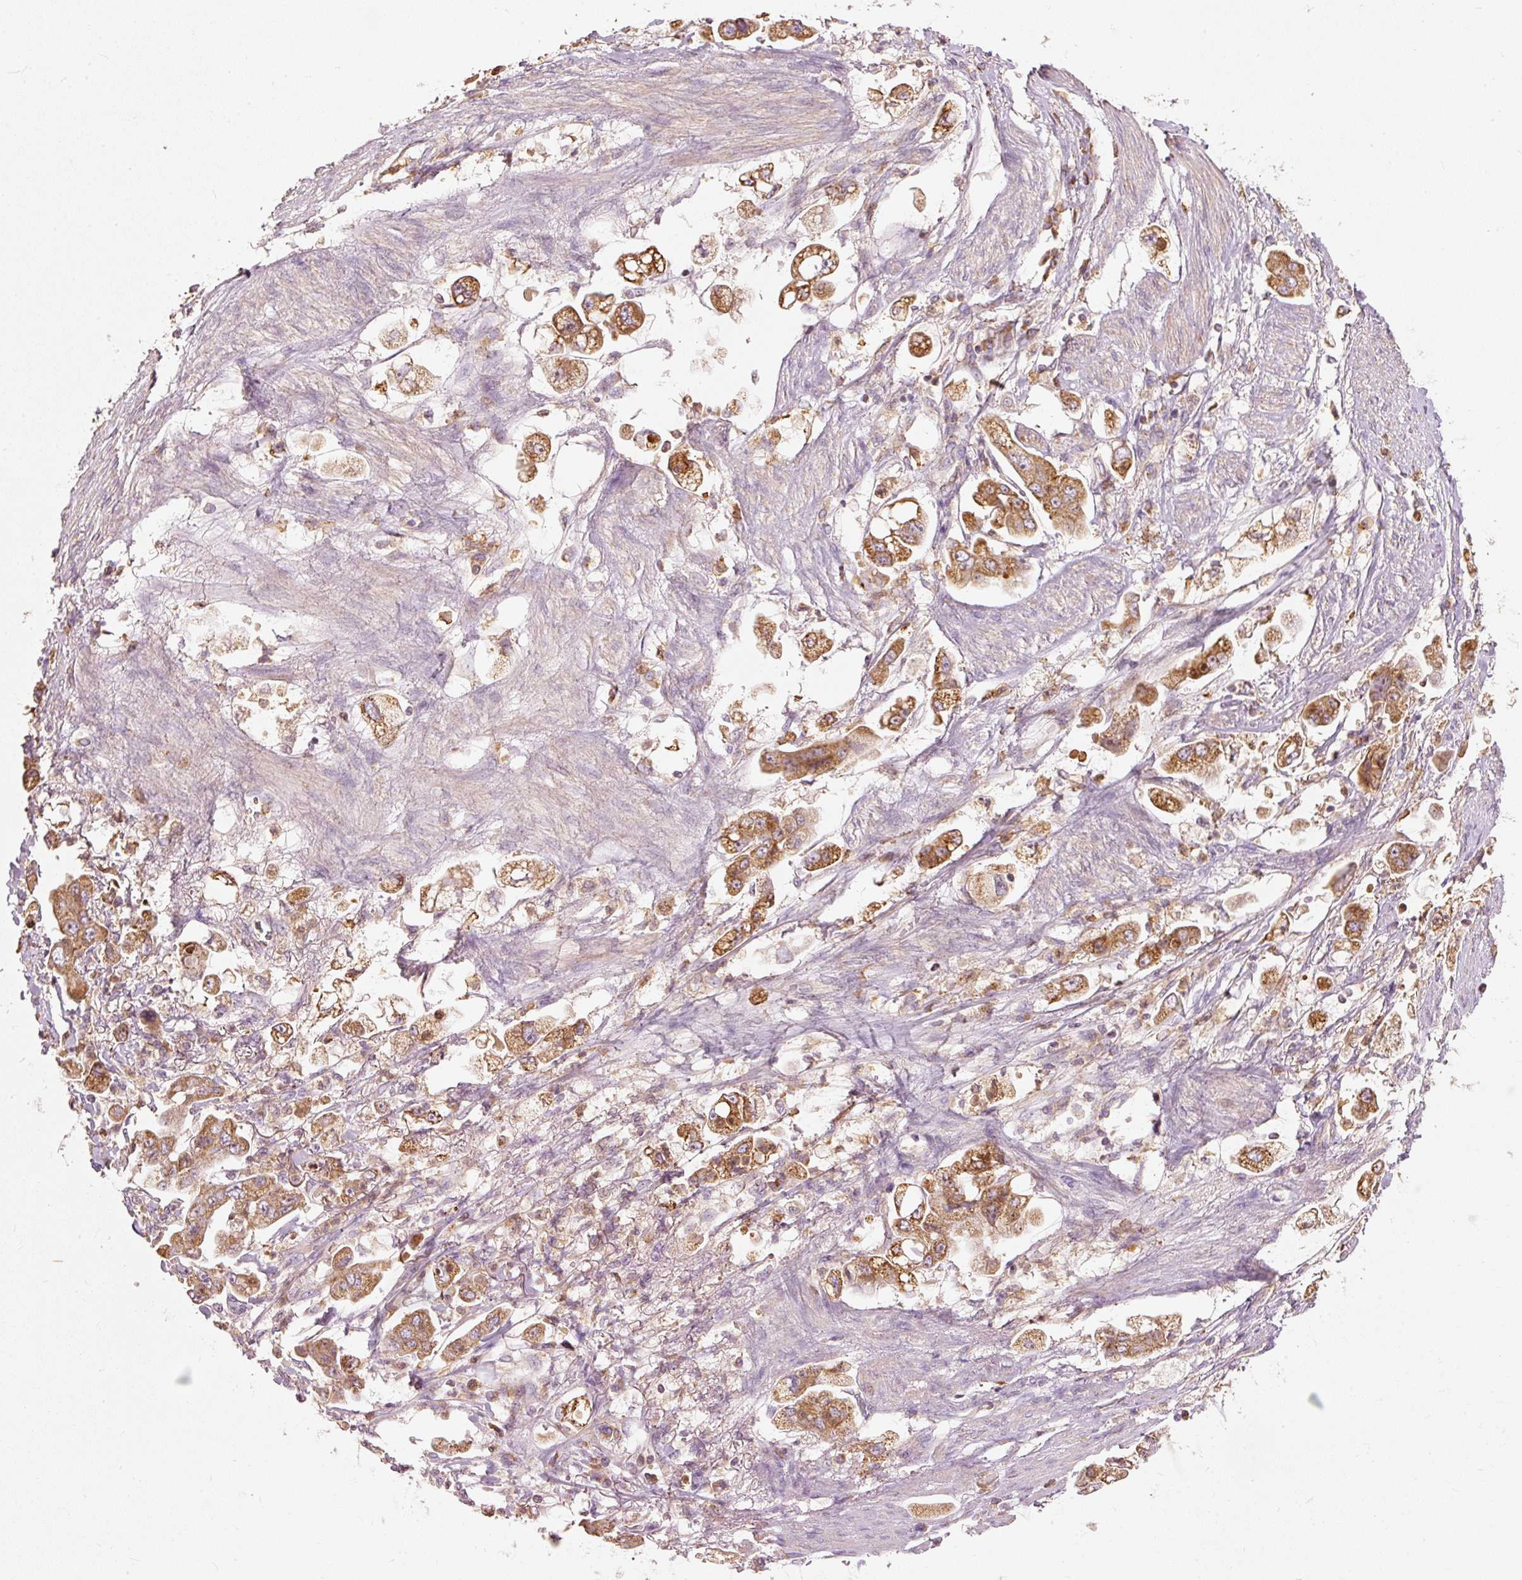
{"staining": {"intensity": "moderate", "quantity": ">75%", "location": "cytoplasmic/membranous"}, "tissue": "stomach cancer", "cell_type": "Tumor cells", "image_type": "cancer", "snomed": [{"axis": "morphology", "description": "Adenocarcinoma, NOS"}, {"axis": "topography", "description": "Stomach"}], "caption": "Stomach cancer (adenocarcinoma) stained with immunohistochemistry shows moderate cytoplasmic/membranous positivity in approximately >75% of tumor cells.", "gene": "PSENEN", "patient": {"sex": "male", "age": 62}}